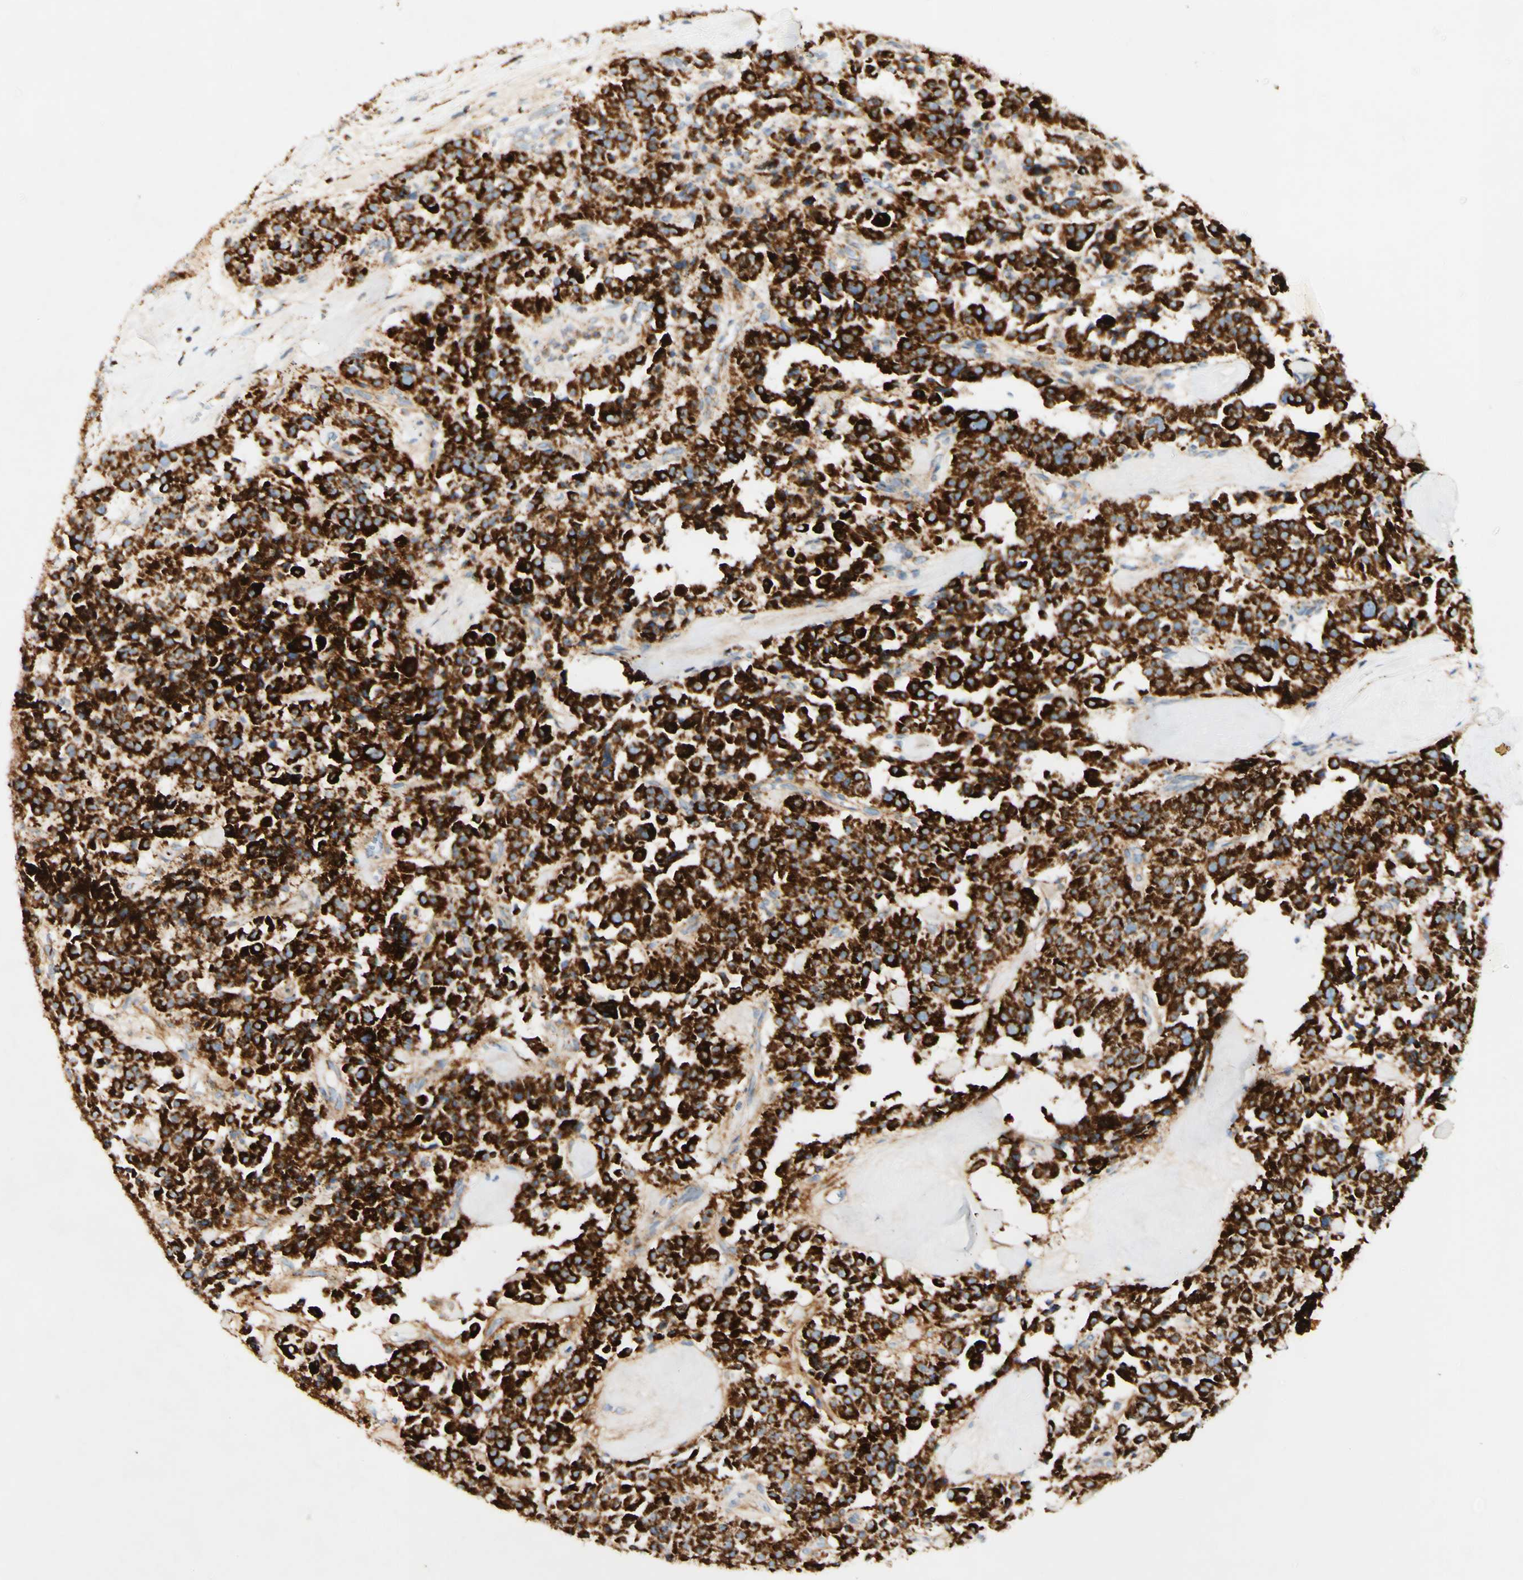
{"staining": {"intensity": "strong", "quantity": ">75%", "location": "cytoplasmic/membranous"}, "tissue": "carcinoid", "cell_type": "Tumor cells", "image_type": "cancer", "snomed": [{"axis": "morphology", "description": "Carcinoid, malignant, NOS"}, {"axis": "topography", "description": "Lung"}], "caption": "Carcinoid tissue shows strong cytoplasmic/membranous positivity in about >75% of tumor cells, visualized by immunohistochemistry. (DAB = brown stain, brightfield microscopy at high magnification).", "gene": "OXCT1", "patient": {"sex": "male", "age": 30}}